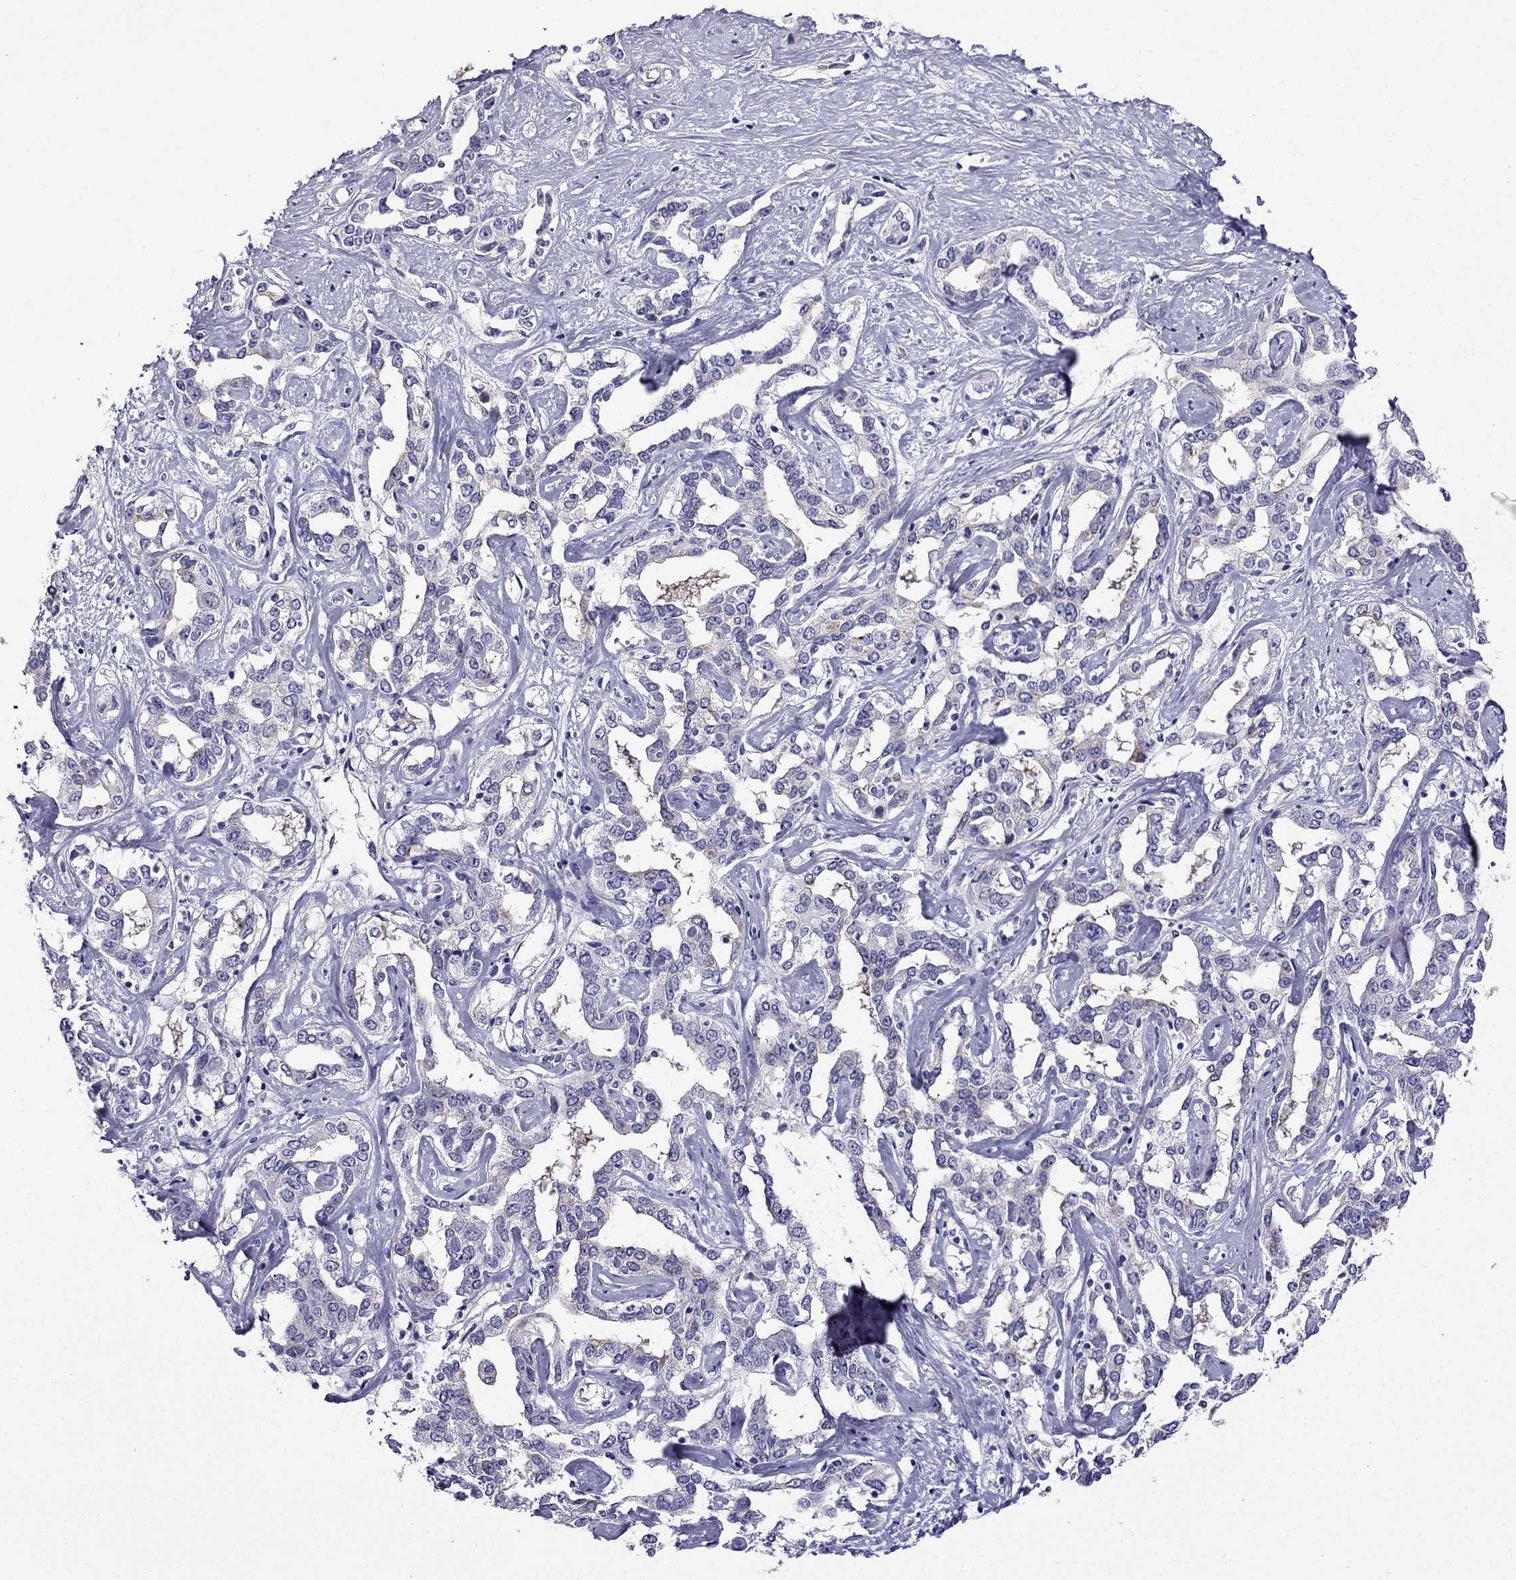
{"staining": {"intensity": "negative", "quantity": "none", "location": "none"}, "tissue": "liver cancer", "cell_type": "Tumor cells", "image_type": "cancer", "snomed": [{"axis": "morphology", "description": "Cholangiocarcinoma"}, {"axis": "topography", "description": "Liver"}], "caption": "Image shows no significant protein staining in tumor cells of liver cancer.", "gene": "KCNJ10", "patient": {"sex": "male", "age": 59}}